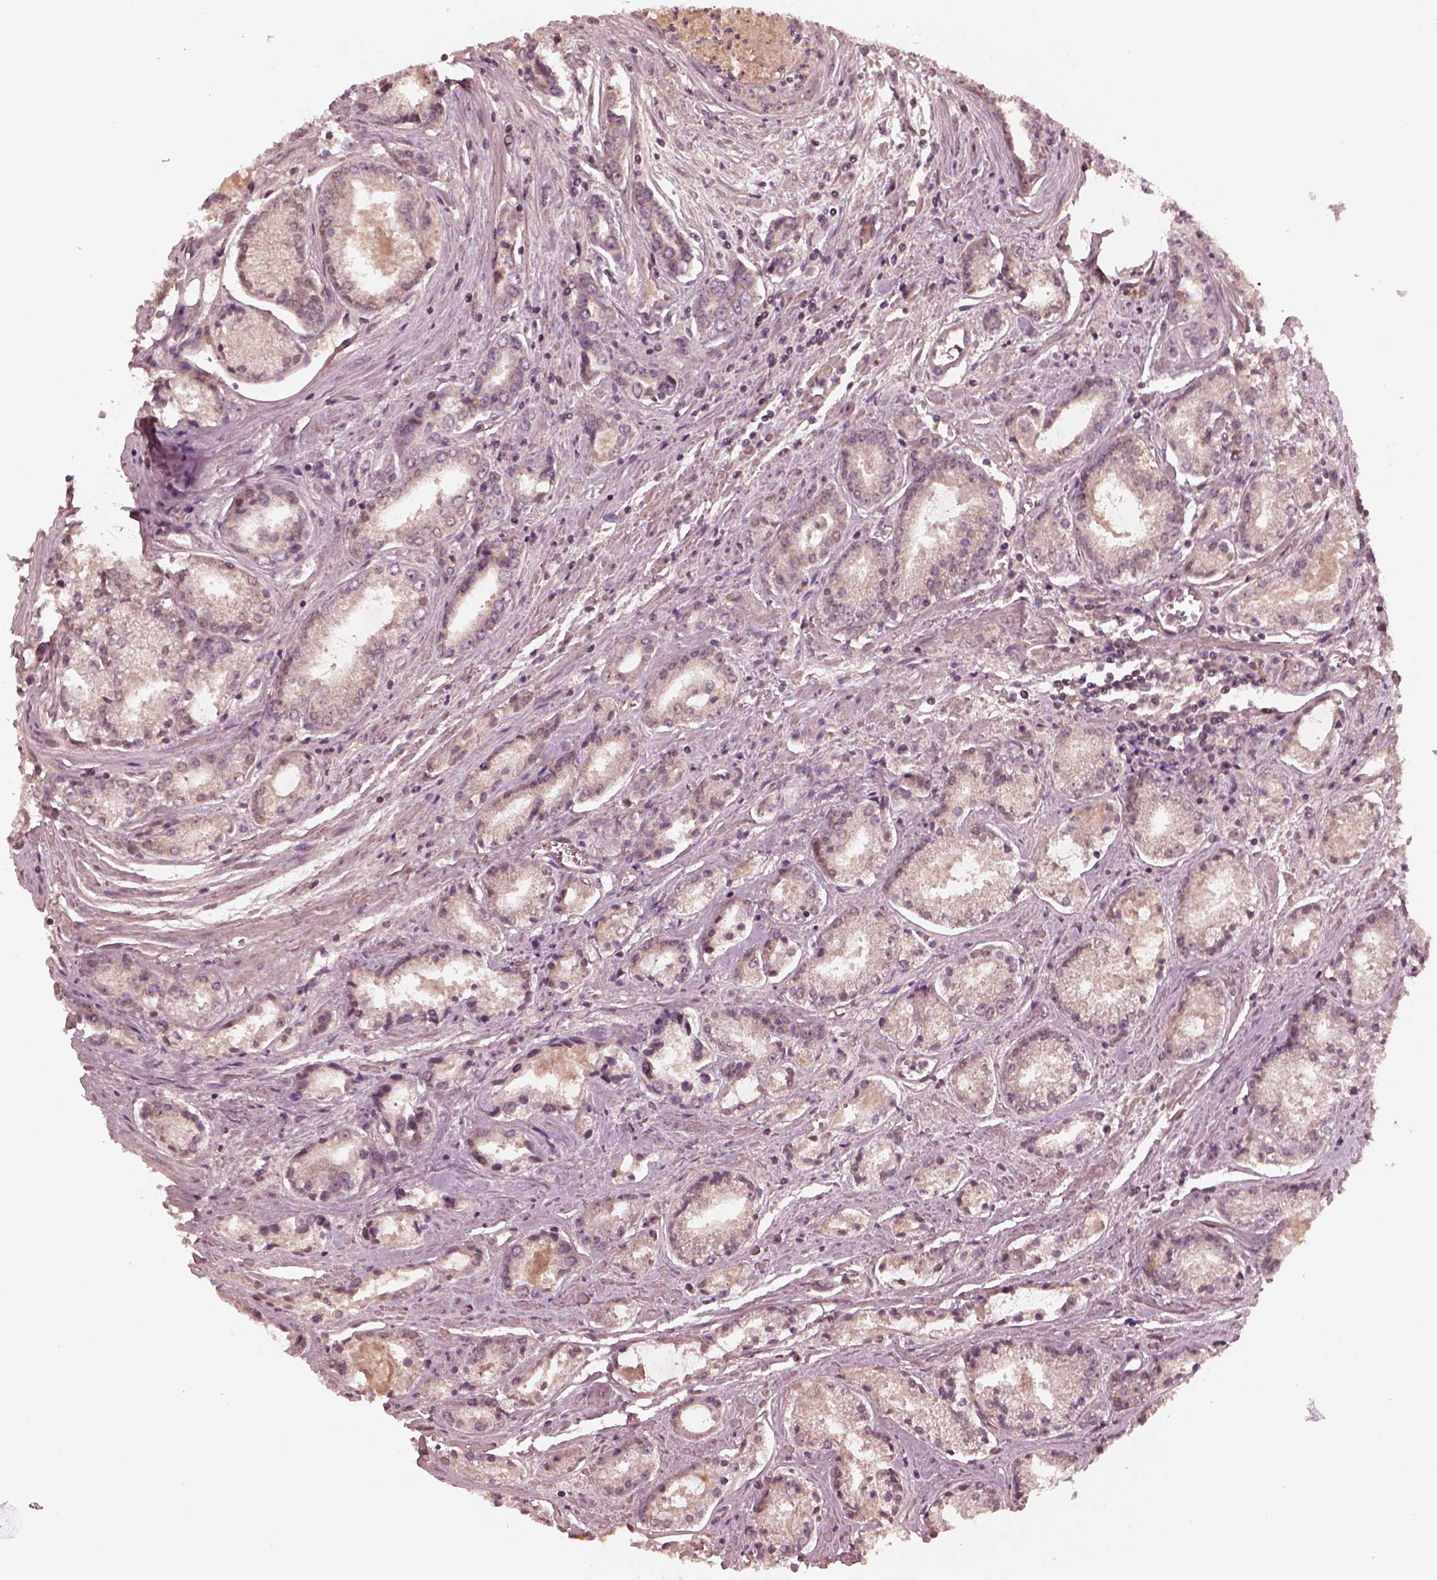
{"staining": {"intensity": "negative", "quantity": "none", "location": "none"}, "tissue": "prostate cancer", "cell_type": "Tumor cells", "image_type": "cancer", "snomed": [{"axis": "morphology", "description": "Adenocarcinoma, NOS"}, {"axis": "topography", "description": "Prostate"}], "caption": "DAB (3,3'-diaminobenzidine) immunohistochemical staining of adenocarcinoma (prostate) reveals no significant positivity in tumor cells. (Immunohistochemistry (ihc), brightfield microscopy, high magnification).", "gene": "TF", "patient": {"sex": "male", "age": 72}}